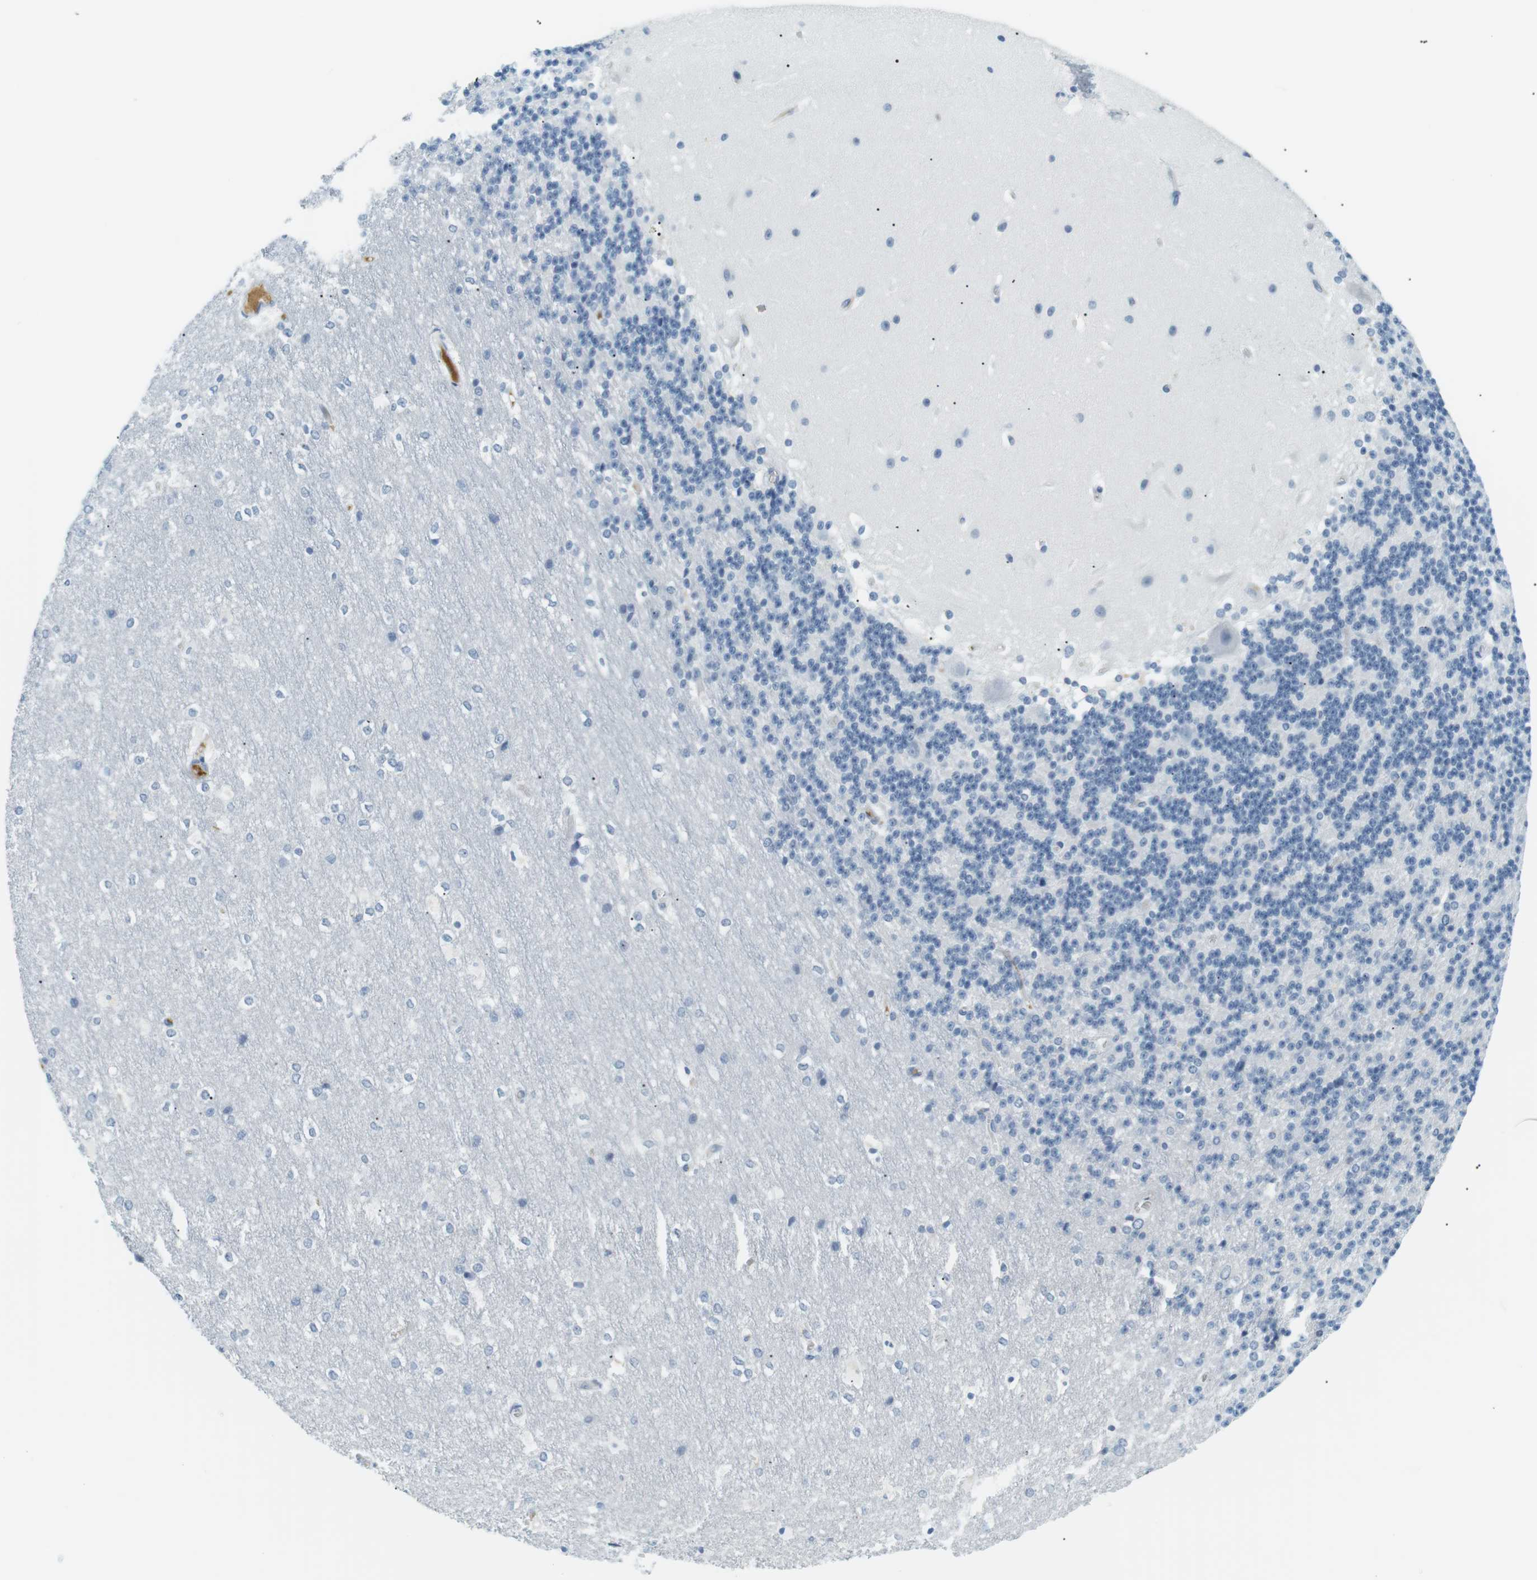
{"staining": {"intensity": "negative", "quantity": "none", "location": "none"}, "tissue": "cerebellum", "cell_type": "Cells in granular layer", "image_type": "normal", "snomed": [{"axis": "morphology", "description": "Normal tissue, NOS"}, {"axis": "topography", "description": "Cerebellum"}], "caption": "IHC histopathology image of benign human cerebellum stained for a protein (brown), which displays no expression in cells in granular layer.", "gene": "APOB", "patient": {"sex": "female", "age": 19}}